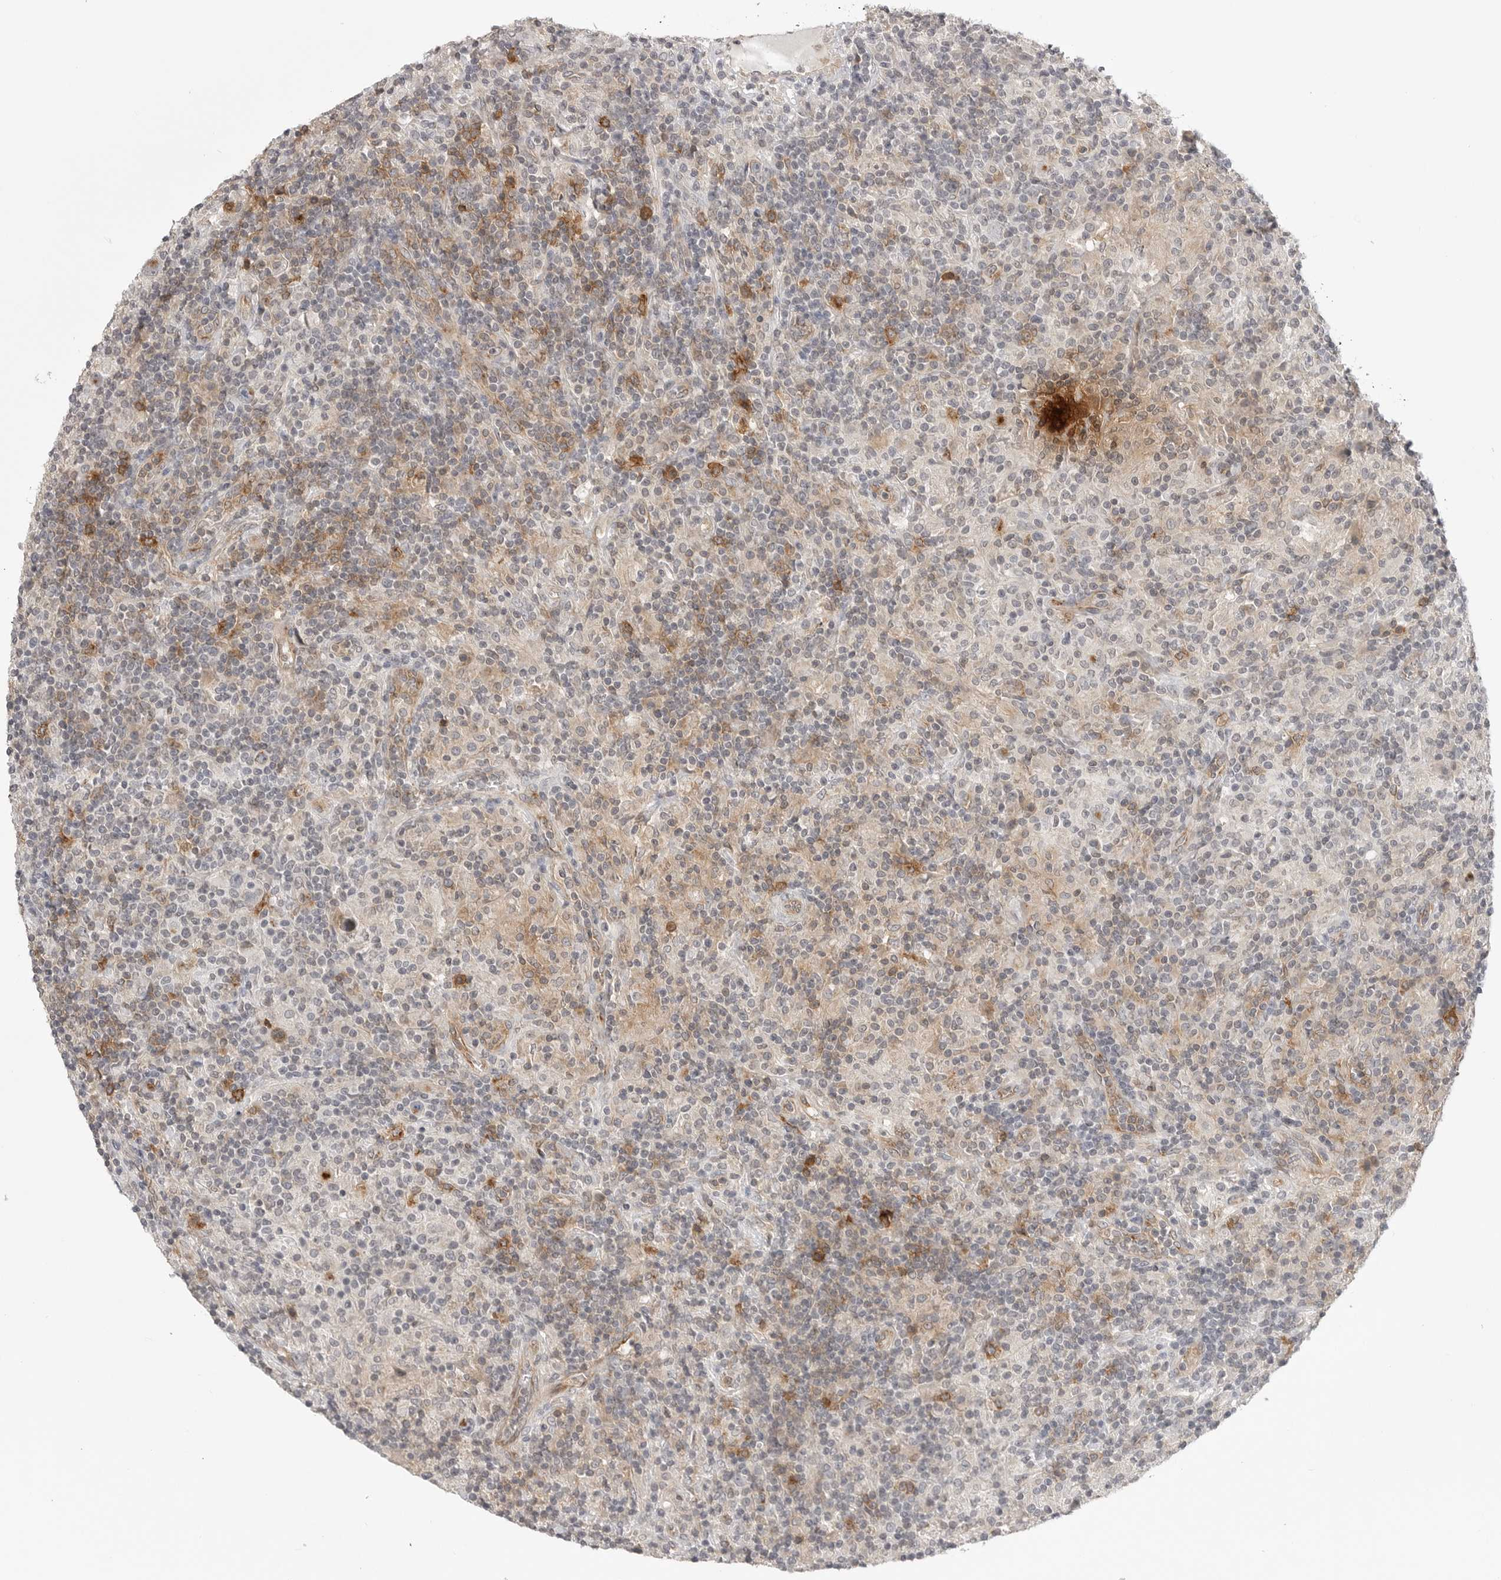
{"staining": {"intensity": "moderate", "quantity": "25%-75%", "location": "cytoplasmic/membranous"}, "tissue": "lymphoma", "cell_type": "Tumor cells", "image_type": "cancer", "snomed": [{"axis": "morphology", "description": "Hodgkin's disease, NOS"}, {"axis": "topography", "description": "Lymph node"}], "caption": "Immunohistochemistry (IHC) photomicrograph of human lymphoma stained for a protein (brown), which reveals medium levels of moderate cytoplasmic/membranous staining in approximately 25%-75% of tumor cells.", "gene": "IFNGR1", "patient": {"sex": "male", "age": 70}}